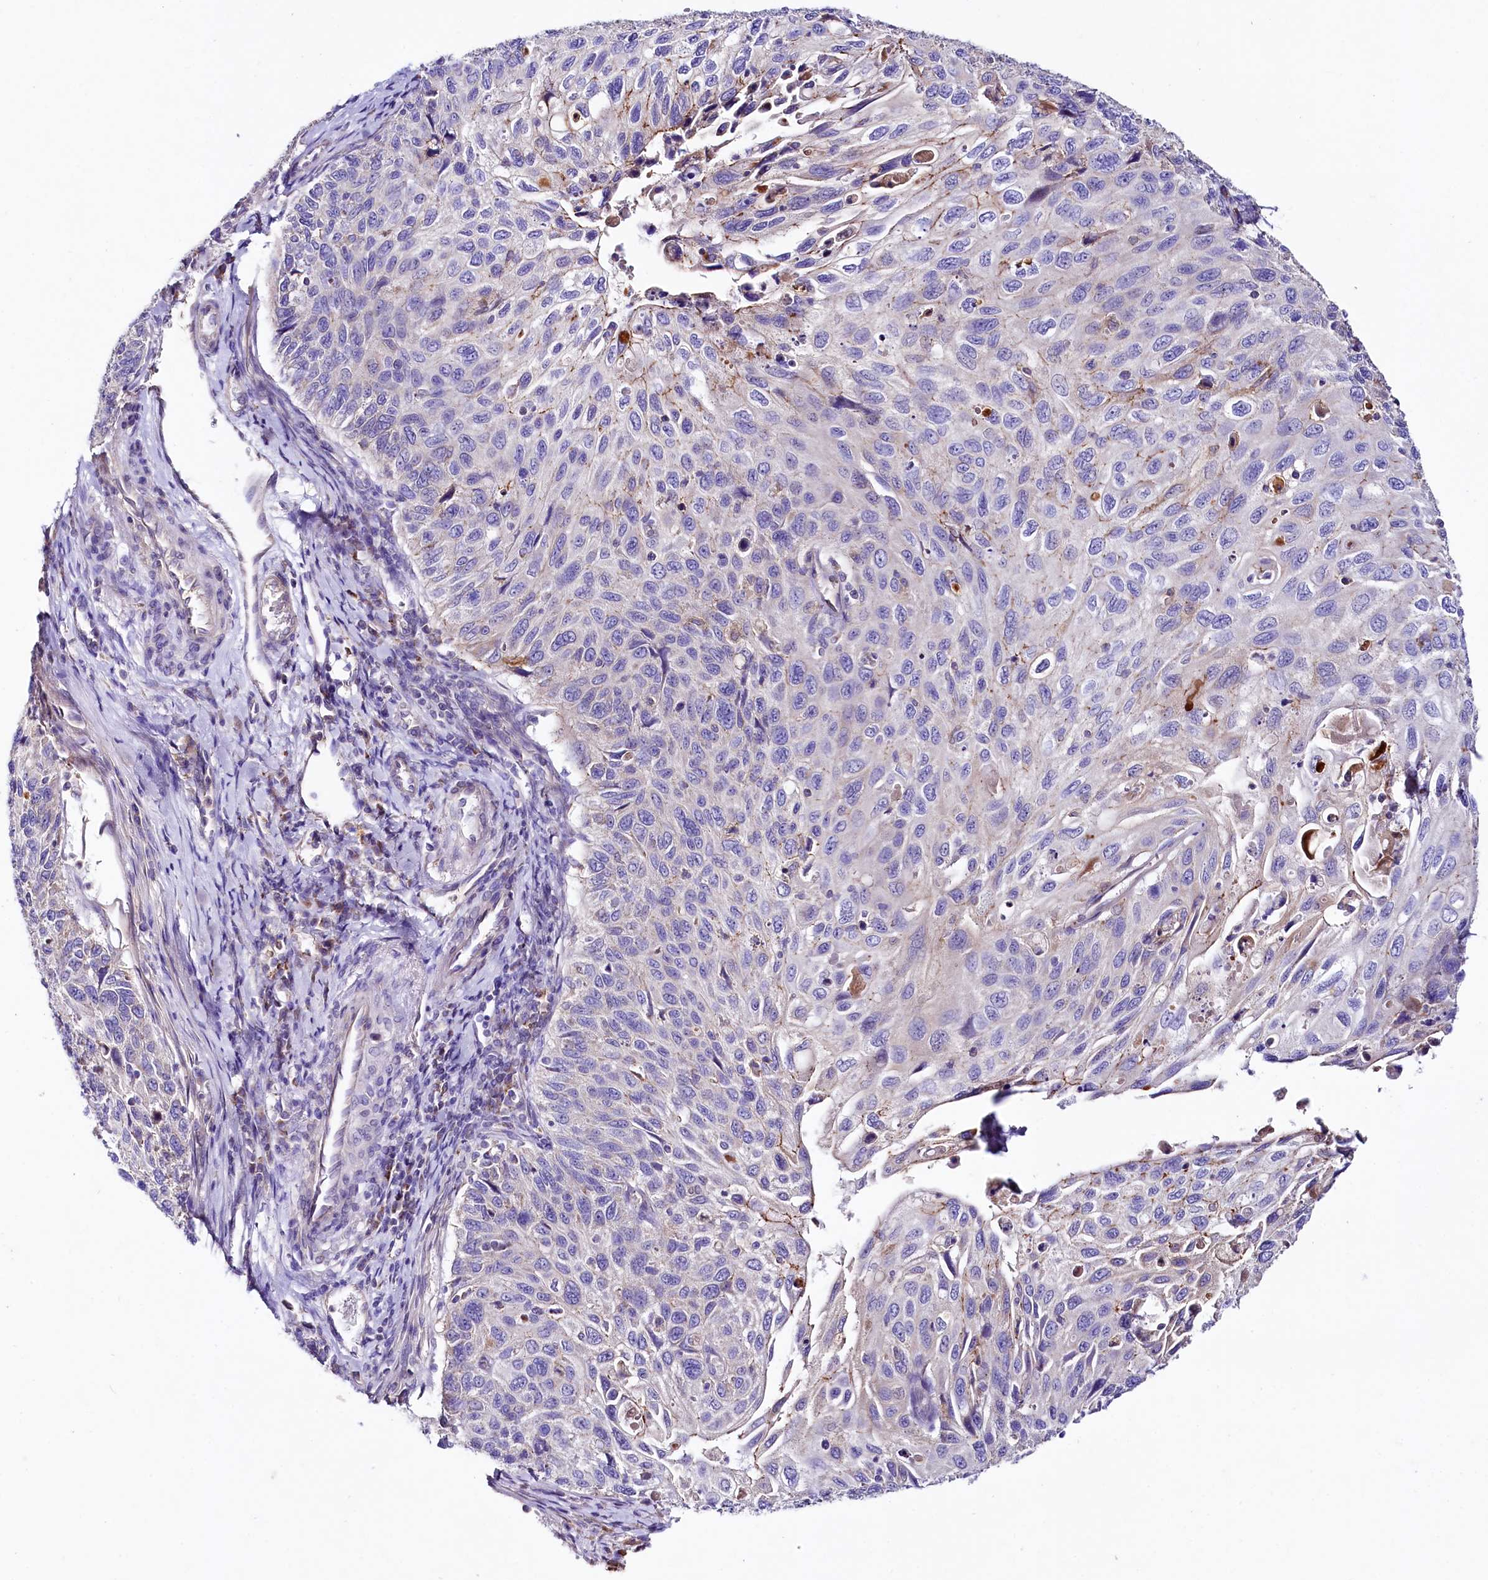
{"staining": {"intensity": "negative", "quantity": "none", "location": "none"}, "tissue": "cervical cancer", "cell_type": "Tumor cells", "image_type": "cancer", "snomed": [{"axis": "morphology", "description": "Squamous cell carcinoma, NOS"}, {"axis": "topography", "description": "Cervix"}], "caption": "Squamous cell carcinoma (cervical) was stained to show a protein in brown. There is no significant expression in tumor cells.", "gene": "SACM1L", "patient": {"sex": "female", "age": 70}}